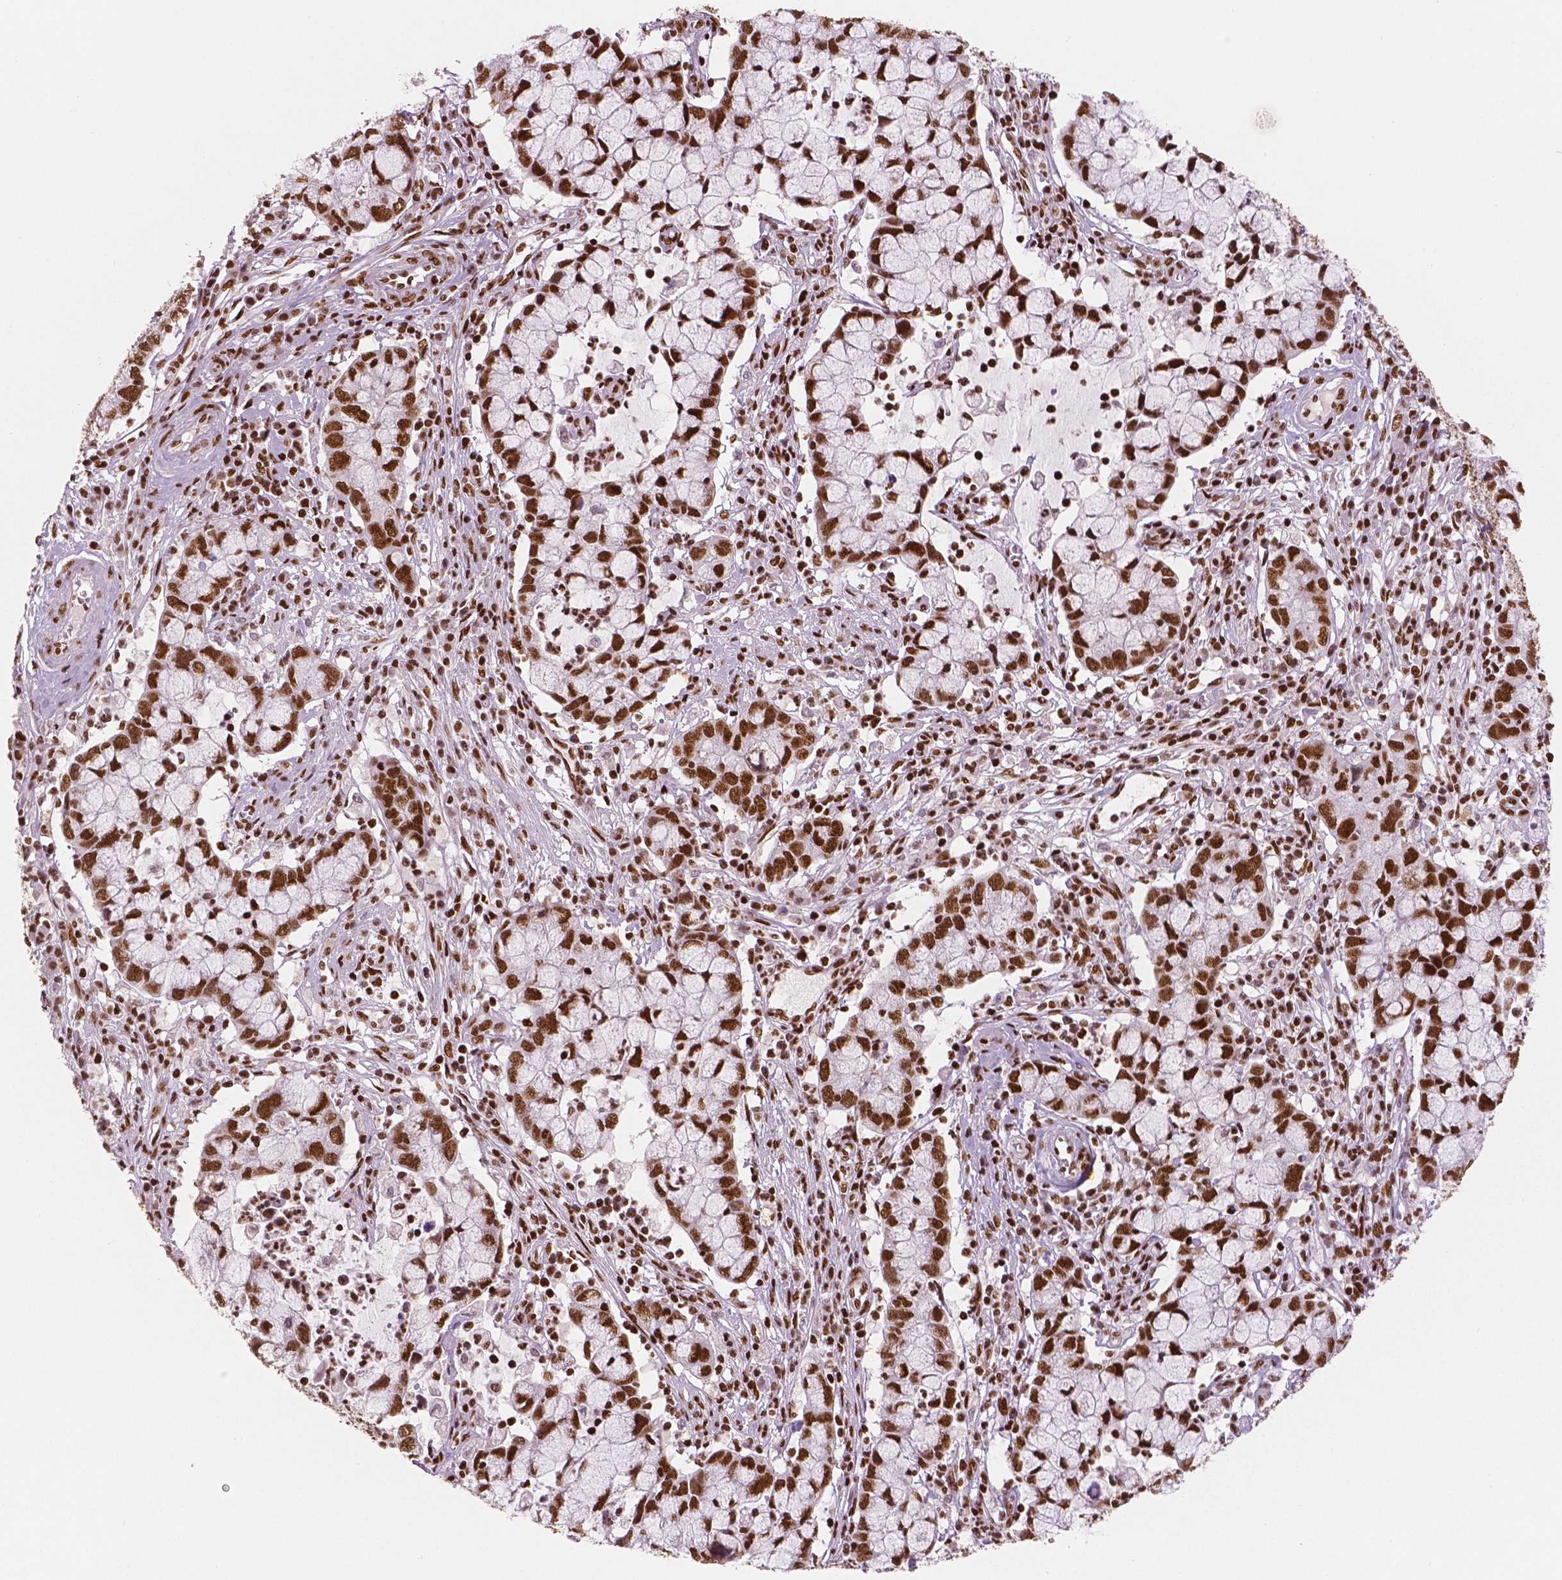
{"staining": {"intensity": "strong", "quantity": ">75%", "location": "nuclear"}, "tissue": "cervical cancer", "cell_type": "Tumor cells", "image_type": "cancer", "snomed": [{"axis": "morphology", "description": "Adenocarcinoma, NOS"}, {"axis": "topography", "description": "Cervix"}], "caption": "Strong nuclear positivity is identified in about >75% of tumor cells in adenocarcinoma (cervical).", "gene": "BRD4", "patient": {"sex": "female", "age": 40}}